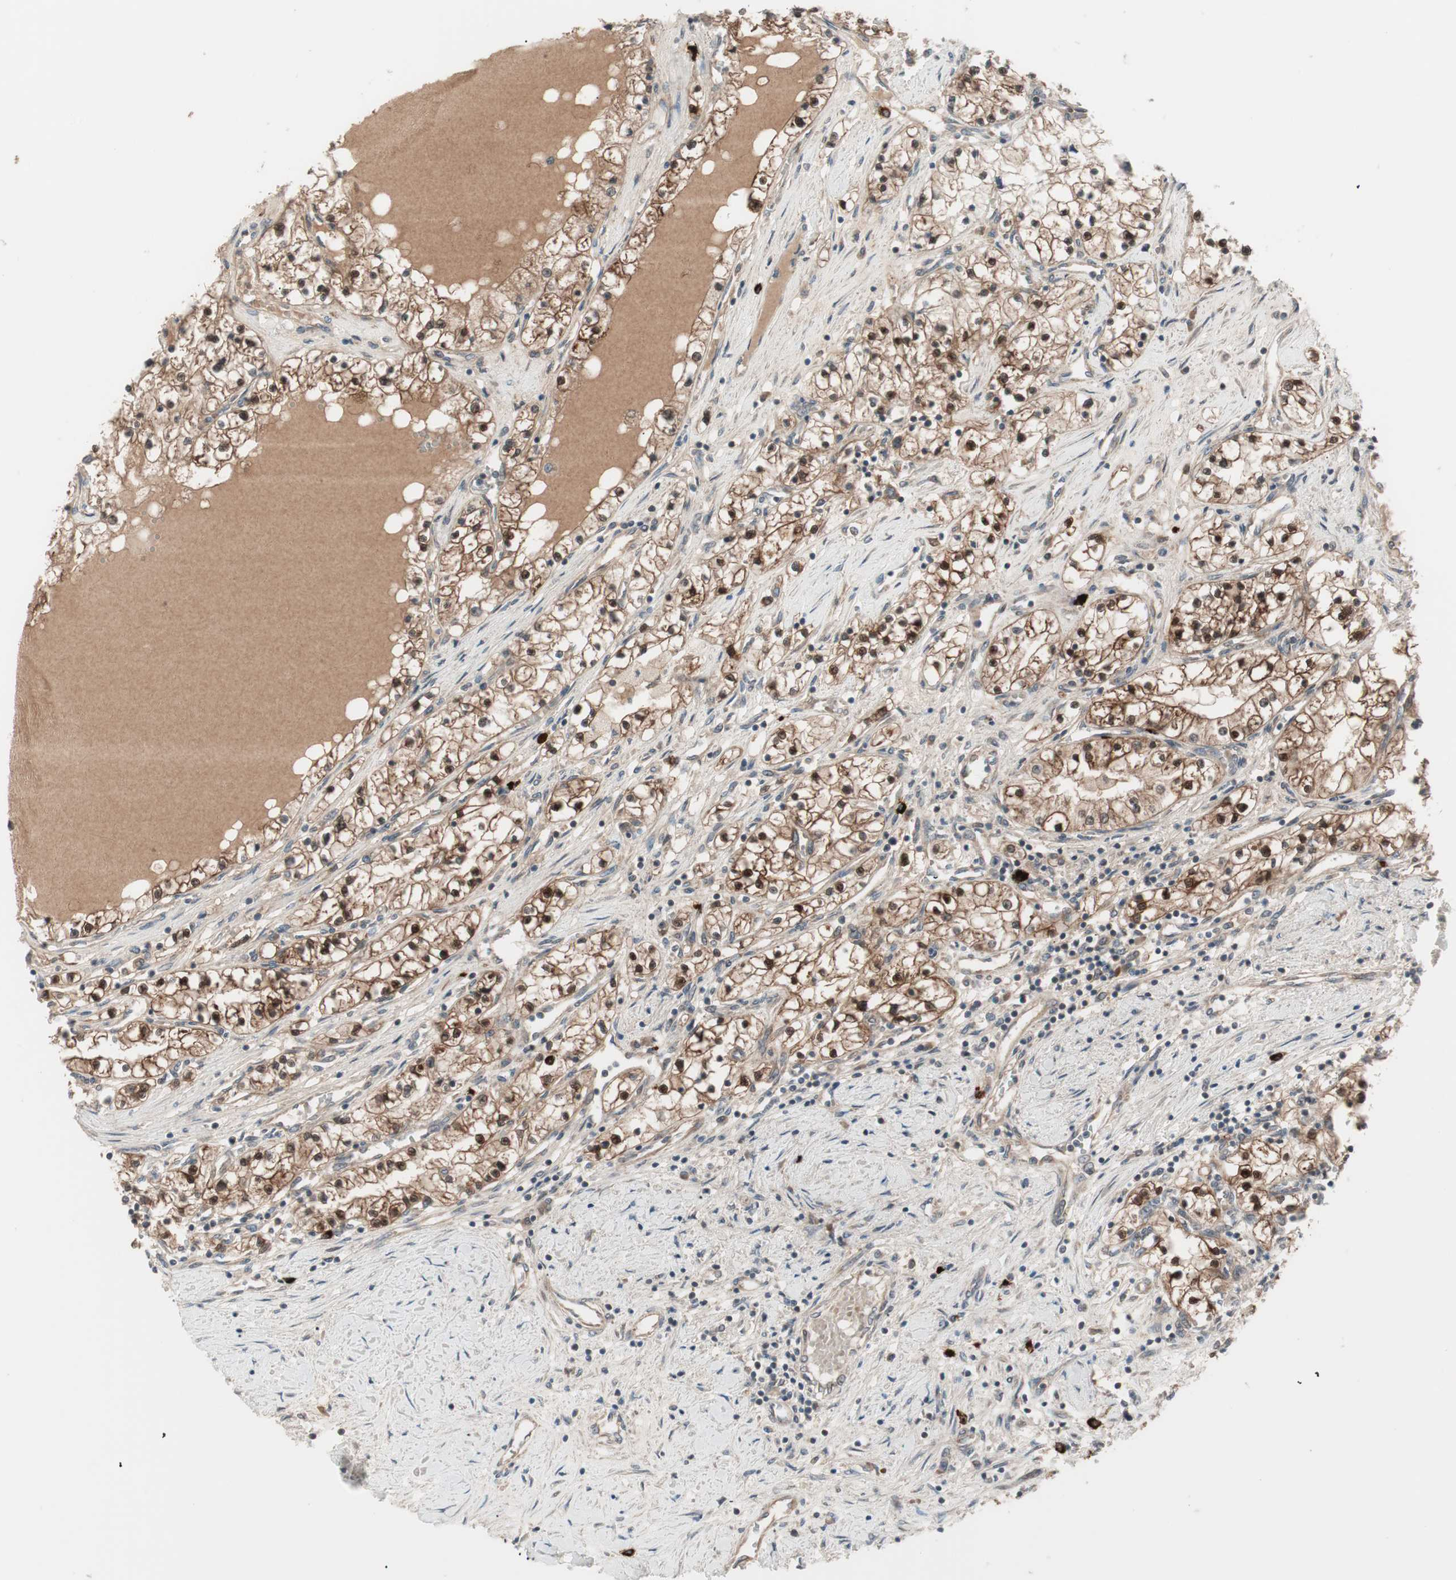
{"staining": {"intensity": "strong", "quantity": ">75%", "location": "cytoplasmic/membranous,nuclear"}, "tissue": "renal cancer", "cell_type": "Tumor cells", "image_type": "cancer", "snomed": [{"axis": "morphology", "description": "Adenocarcinoma, NOS"}, {"axis": "topography", "description": "Kidney"}], "caption": "Brown immunohistochemical staining in human renal cancer (adenocarcinoma) displays strong cytoplasmic/membranous and nuclear expression in about >75% of tumor cells. The staining was performed using DAB (3,3'-diaminobenzidine) to visualize the protein expression in brown, while the nuclei were stained in blue with hematoxylin (Magnification: 20x).", "gene": "PRKG2", "patient": {"sex": "male", "age": 68}}